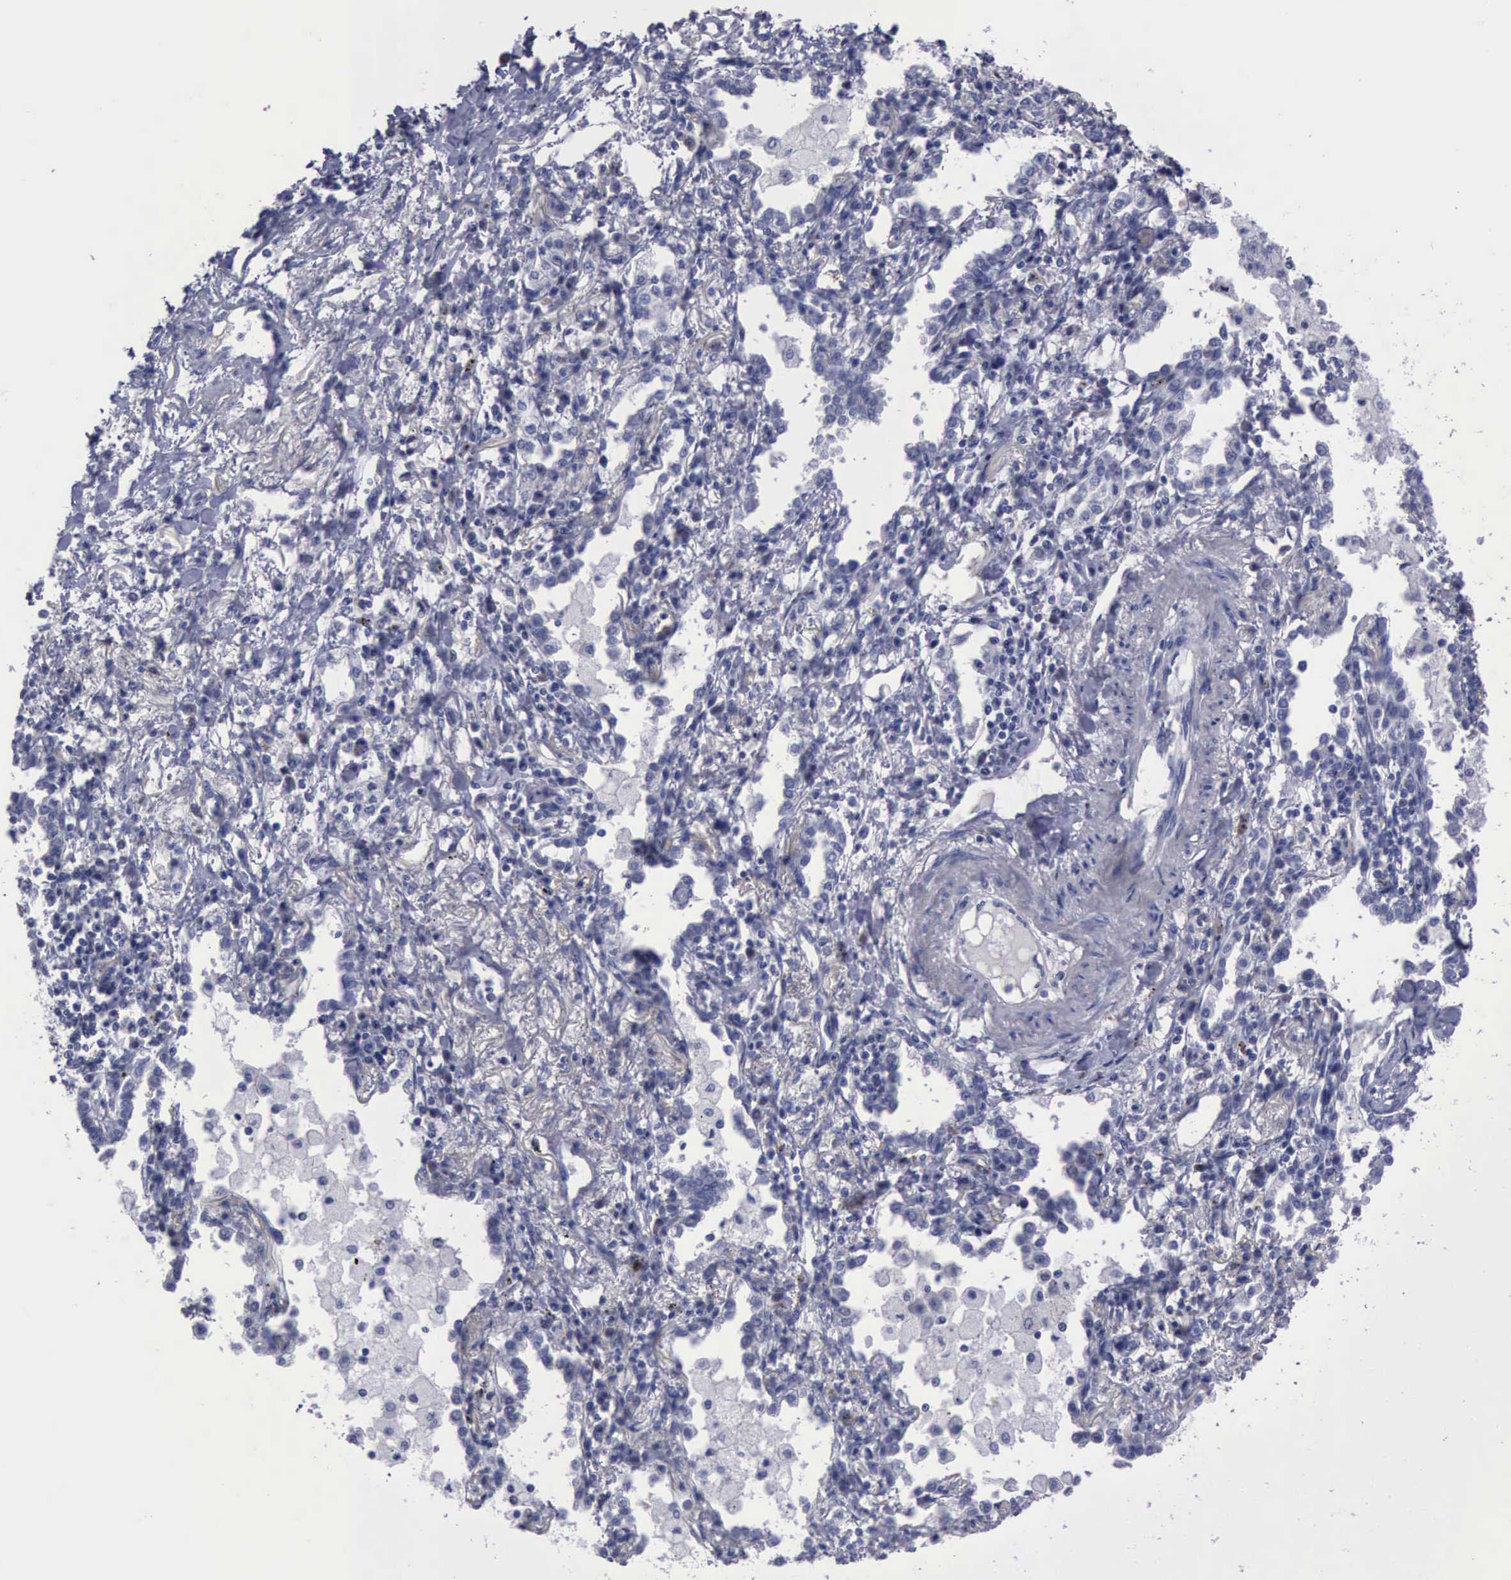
{"staining": {"intensity": "negative", "quantity": "none", "location": "none"}, "tissue": "lung cancer", "cell_type": "Tumor cells", "image_type": "cancer", "snomed": [{"axis": "morphology", "description": "Adenocarcinoma, NOS"}, {"axis": "topography", "description": "Lung"}], "caption": "An immunohistochemistry (IHC) histopathology image of lung cancer is shown. There is no staining in tumor cells of lung cancer. (DAB immunohistochemistry (IHC) with hematoxylin counter stain).", "gene": "CEP128", "patient": {"sex": "male", "age": 60}}